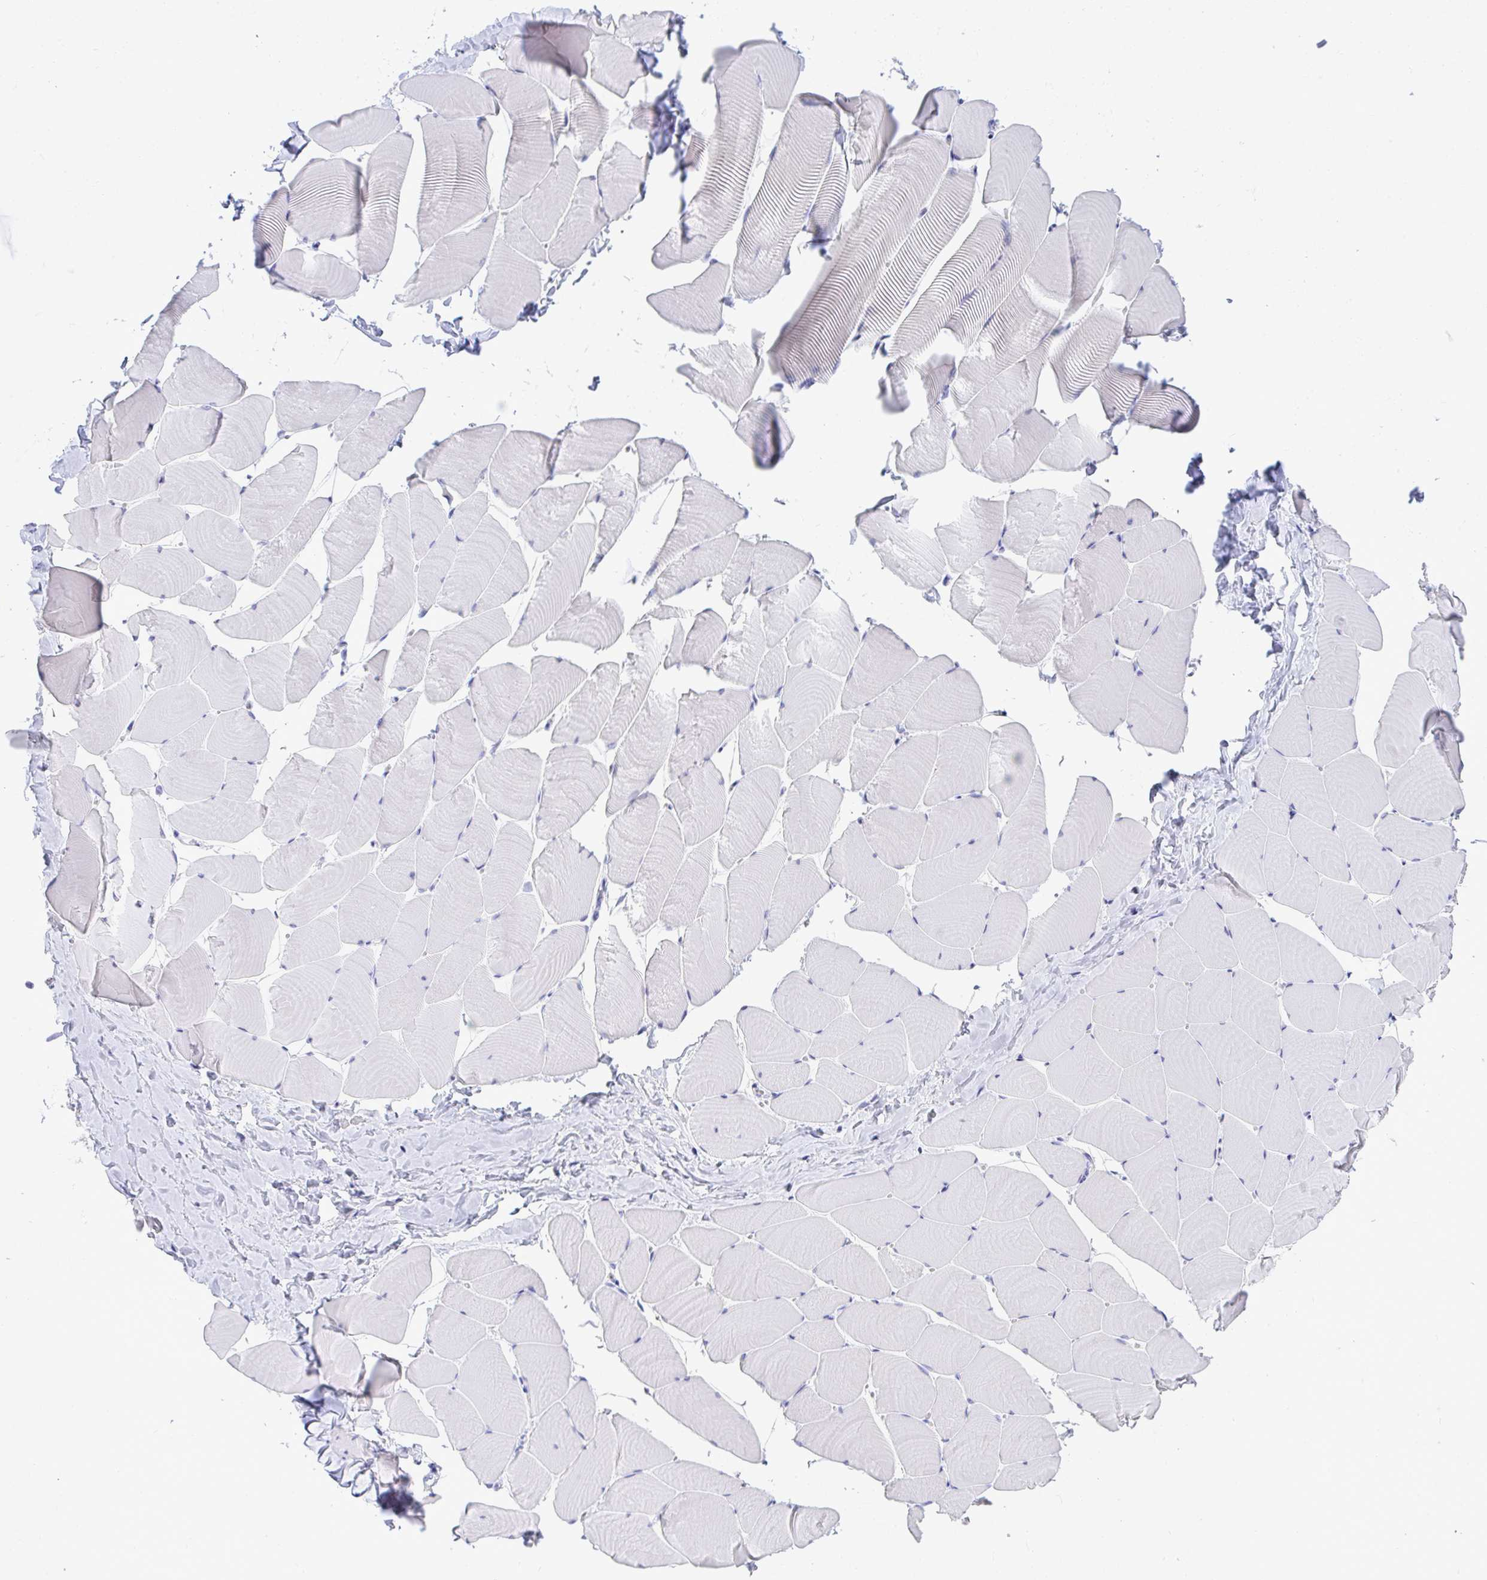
{"staining": {"intensity": "negative", "quantity": "none", "location": "none"}, "tissue": "skeletal muscle", "cell_type": "Myocytes", "image_type": "normal", "snomed": [{"axis": "morphology", "description": "Normal tissue, NOS"}, {"axis": "topography", "description": "Skeletal muscle"}], "caption": "High power microscopy micrograph of an immunohistochemistry histopathology image of normal skeletal muscle, revealing no significant positivity in myocytes.", "gene": "COA5", "patient": {"sex": "male", "age": 25}}